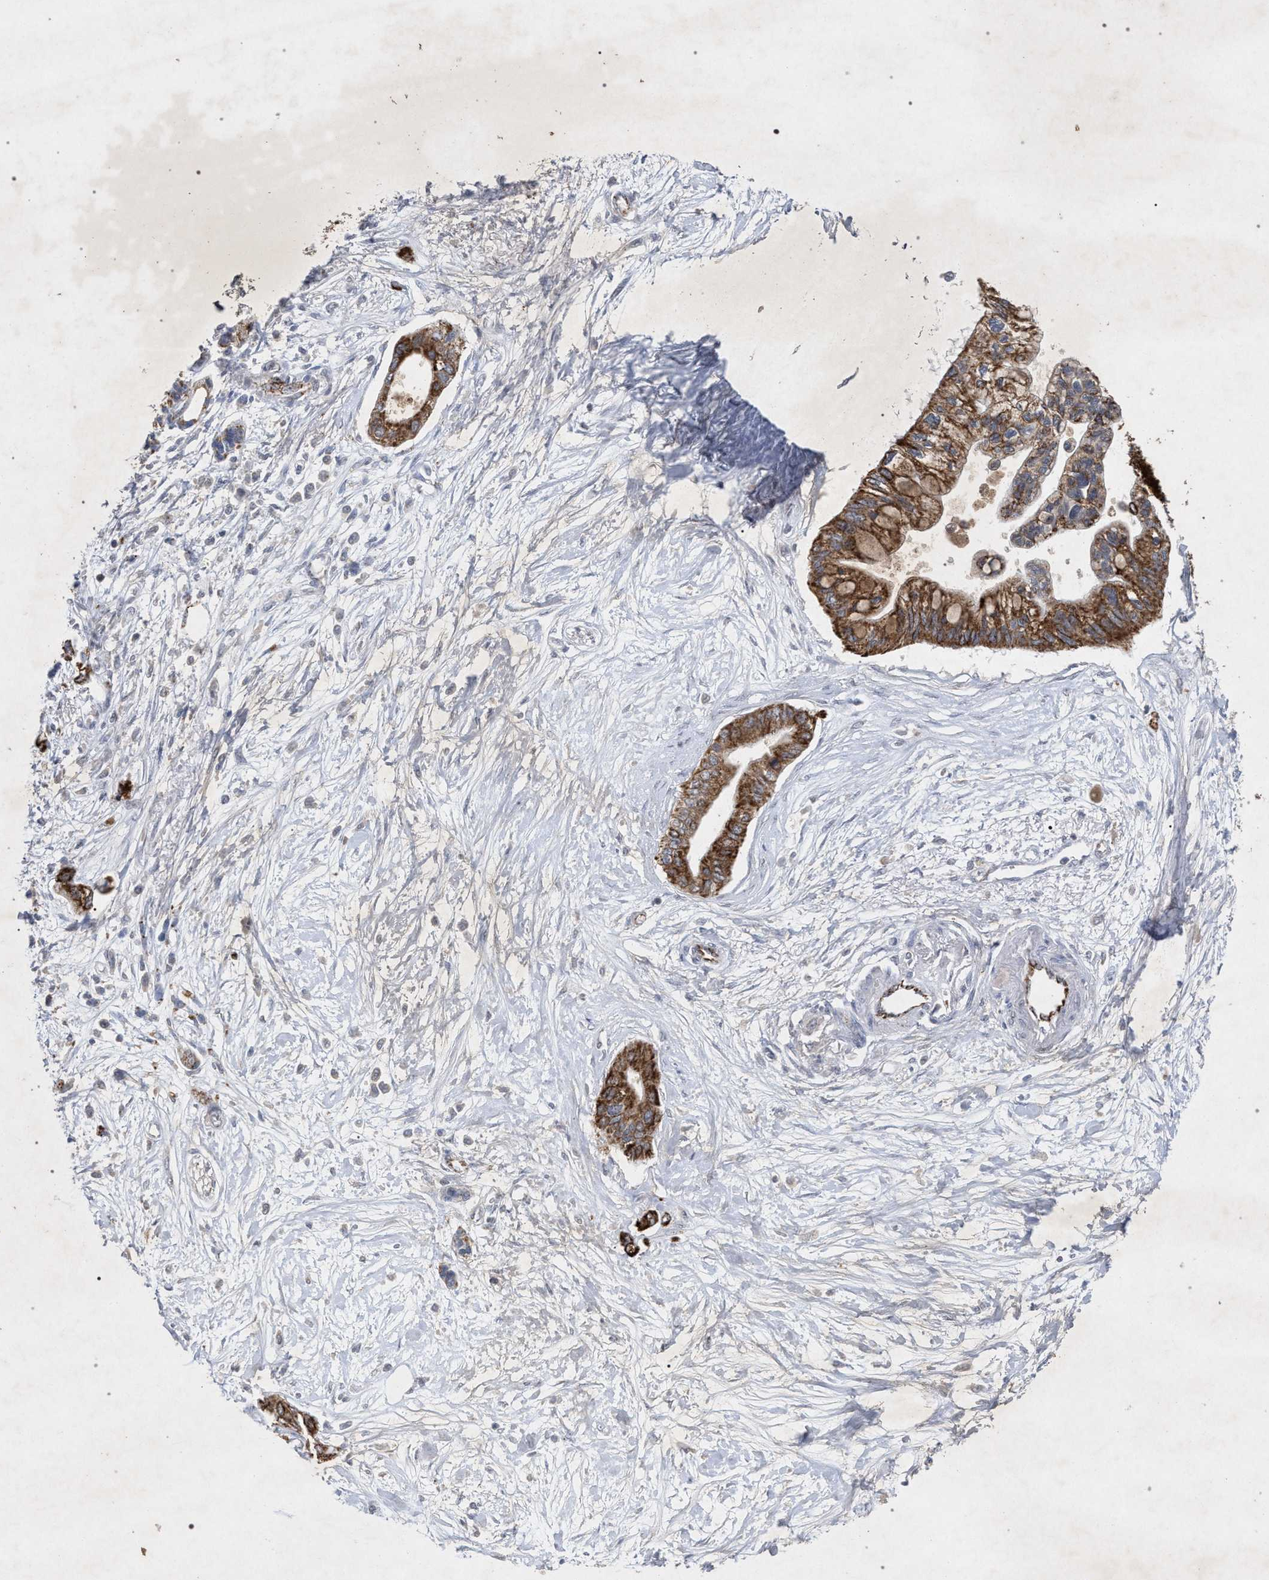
{"staining": {"intensity": "strong", "quantity": ">75%", "location": "cytoplasmic/membranous"}, "tissue": "pancreatic cancer", "cell_type": "Tumor cells", "image_type": "cancer", "snomed": [{"axis": "morphology", "description": "Adenocarcinoma, NOS"}, {"axis": "topography", "description": "Pancreas"}], "caption": "Brown immunohistochemical staining in pancreatic cancer displays strong cytoplasmic/membranous expression in approximately >75% of tumor cells. (brown staining indicates protein expression, while blue staining denotes nuclei).", "gene": "PKD2L1", "patient": {"sex": "female", "age": 77}}